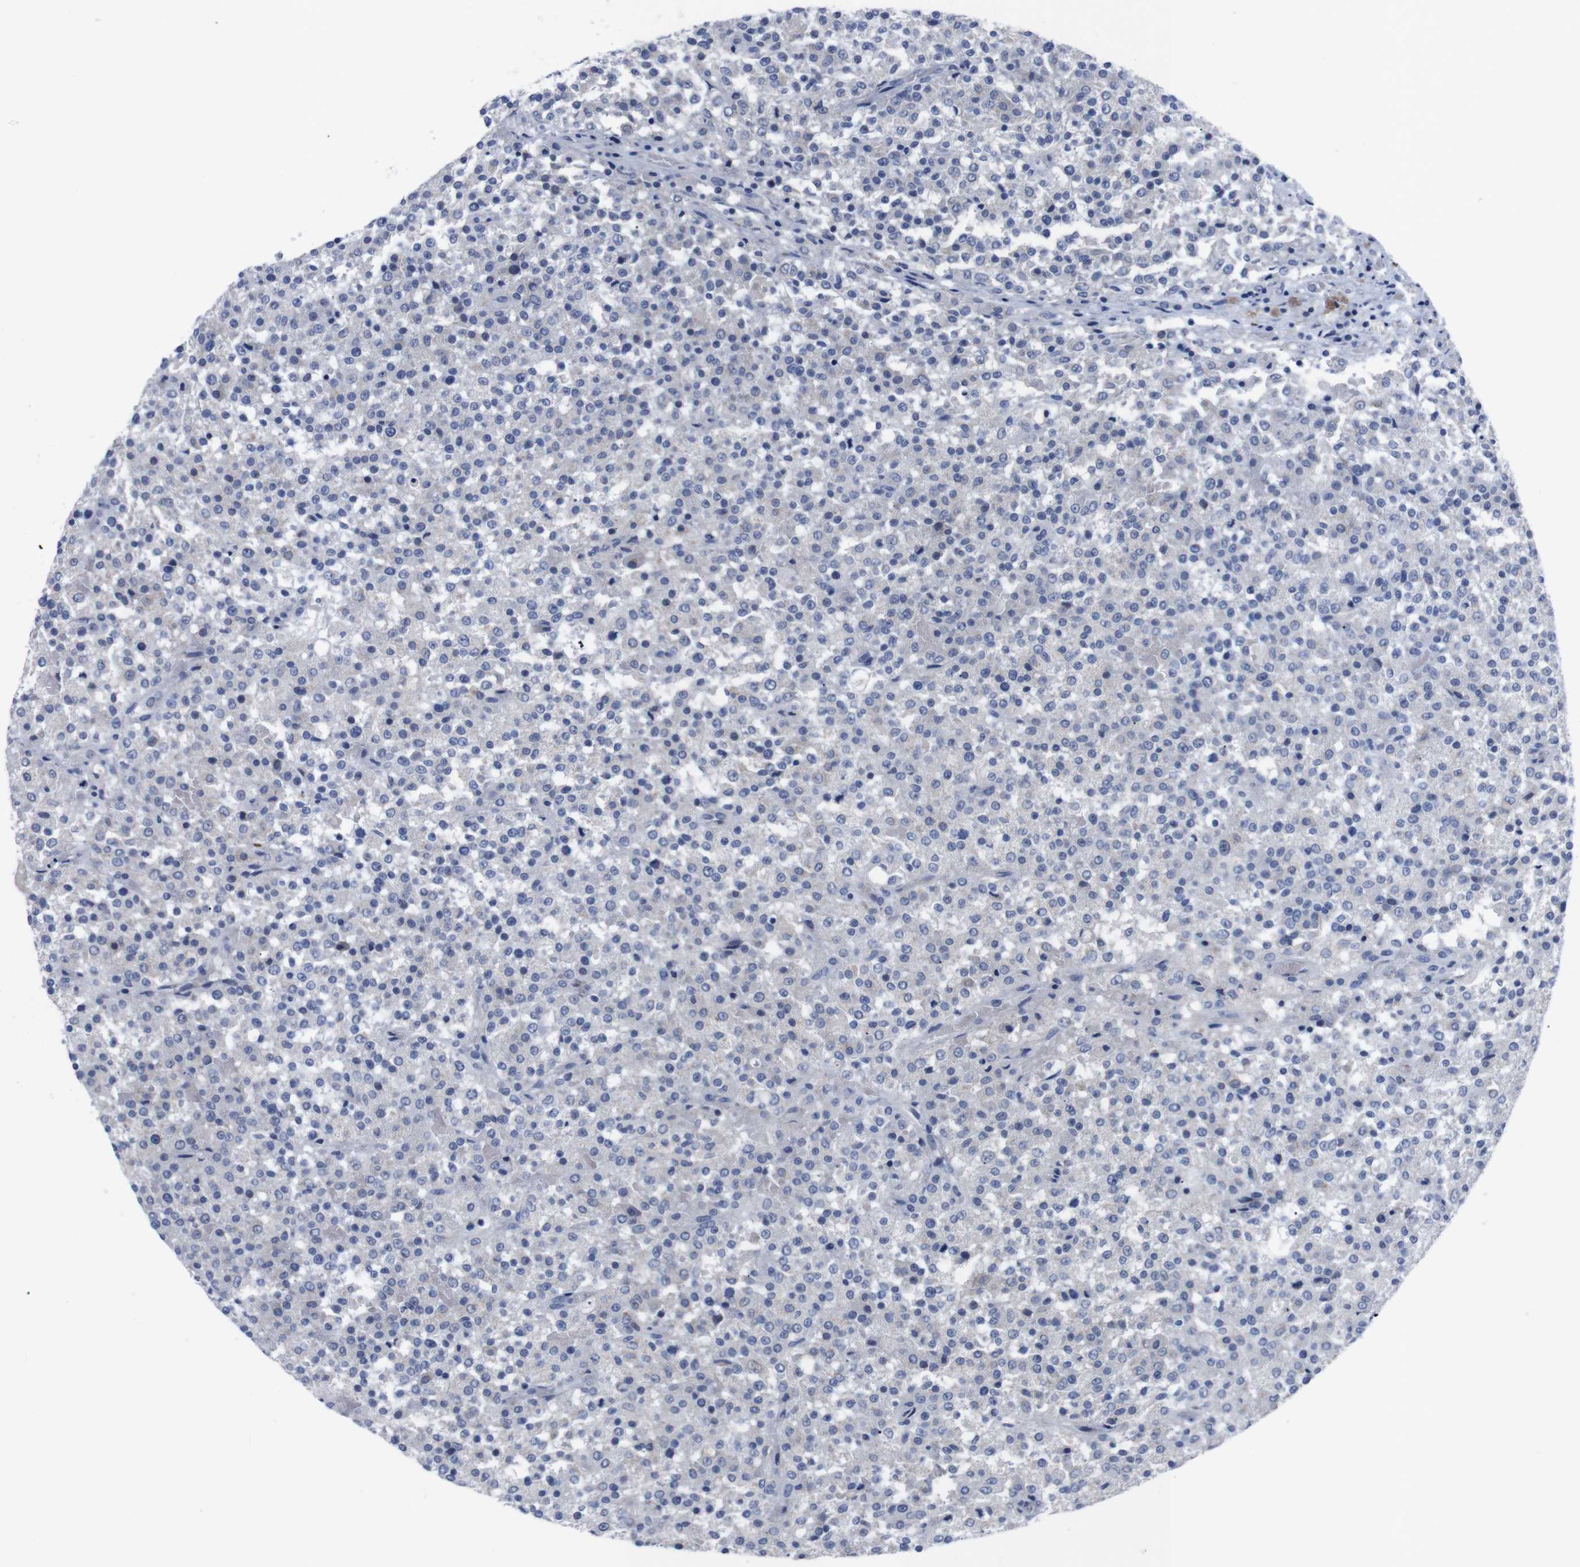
{"staining": {"intensity": "negative", "quantity": "none", "location": "none"}, "tissue": "testis cancer", "cell_type": "Tumor cells", "image_type": "cancer", "snomed": [{"axis": "morphology", "description": "Seminoma, NOS"}, {"axis": "topography", "description": "Testis"}], "caption": "Tumor cells show no significant staining in seminoma (testis).", "gene": "IRF4", "patient": {"sex": "male", "age": 59}}